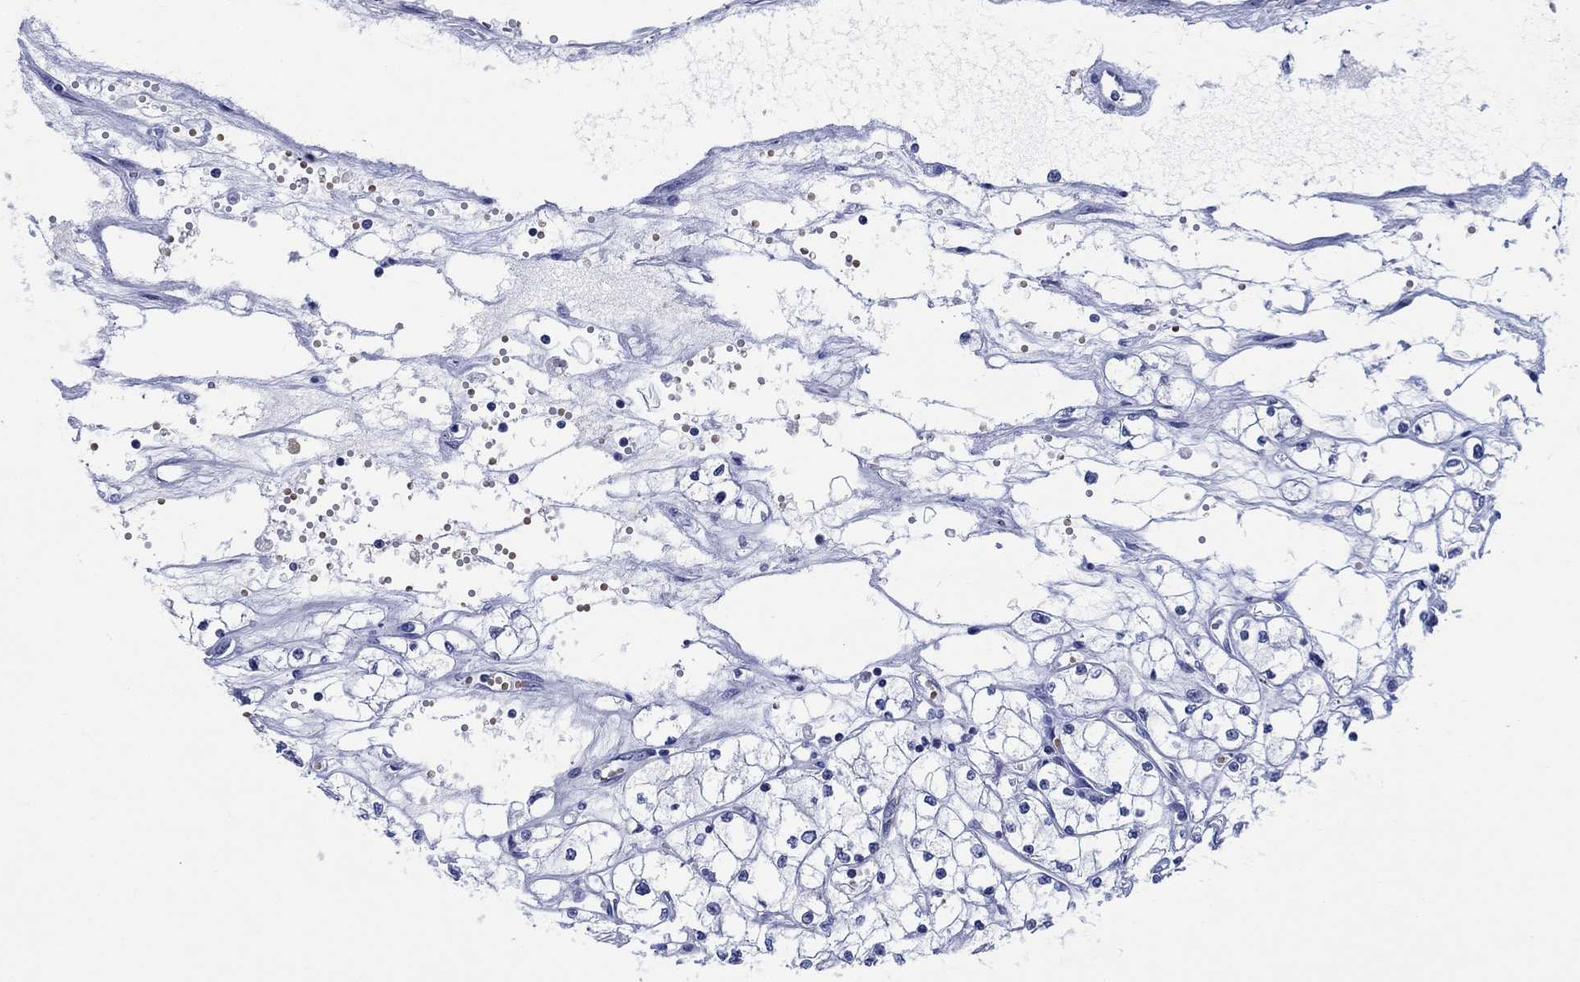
{"staining": {"intensity": "negative", "quantity": "none", "location": "none"}, "tissue": "renal cancer", "cell_type": "Tumor cells", "image_type": "cancer", "snomed": [{"axis": "morphology", "description": "Adenocarcinoma, NOS"}, {"axis": "topography", "description": "Kidney"}], "caption": "Protein analysis of renal adenocarcinoma reveals no significant positivity in tumor cells.", "gene": "ZNF446", "patient": {"sex": "male", "age": 67}}